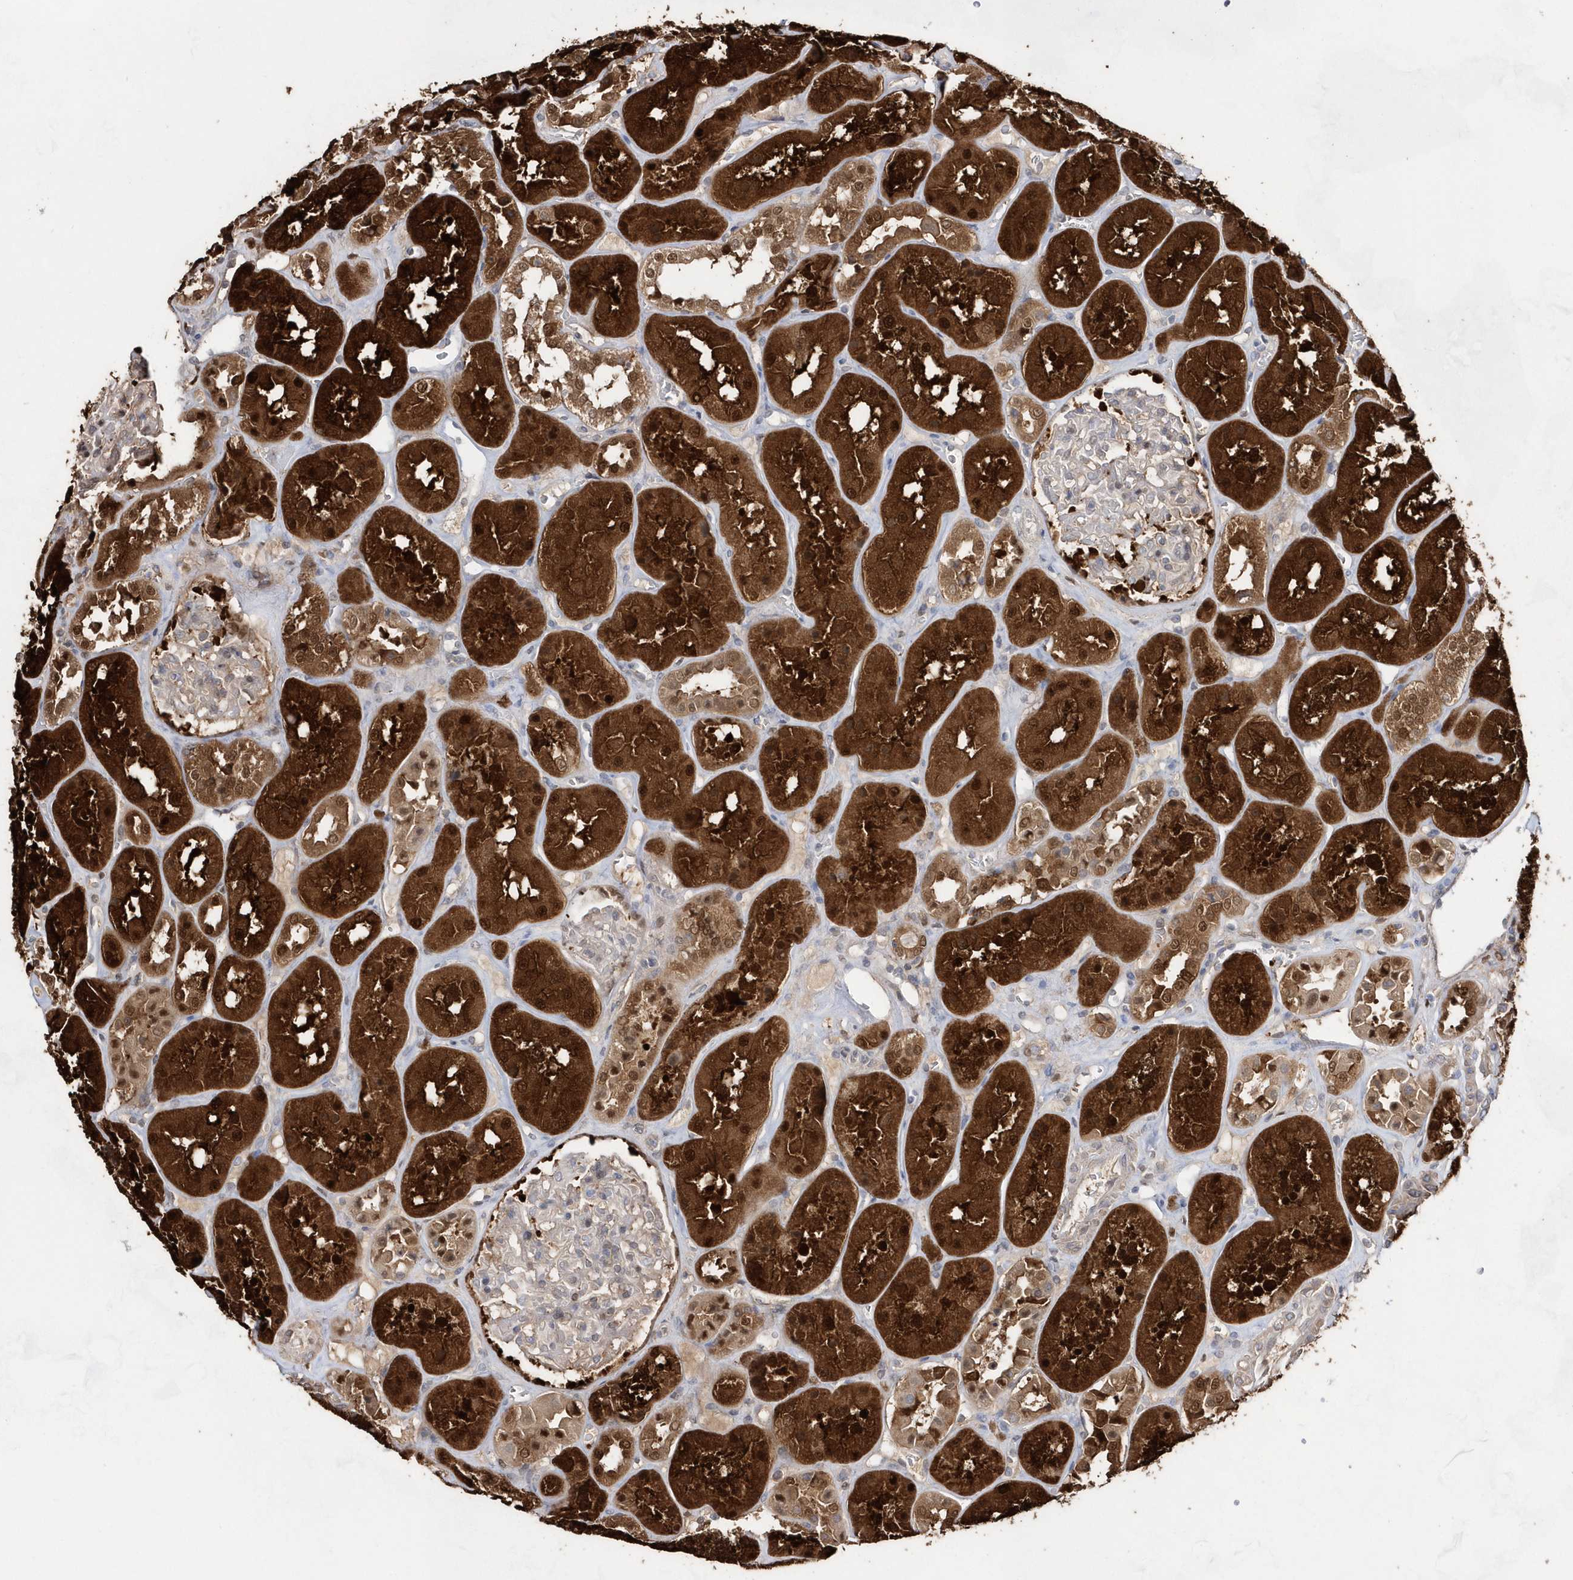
{"staining": {"intensity": "moderate", "quantity": "<25%", "location": "cytoplasmic/membranous,nuclear"}, "tissue": "kidney", "cell_type": "Cells in glomeruli", "image_type": "normal", "snomed": [{"axis": "morphology", "description": "Normal tissue, NOS"}, {"axis": "topography", "description": "Kidney"}], "caption": "A low amount of moderate cytoplasmic/membranous,nuclear staining is present in about <25% of cells in glomeruli in unremarkable kidney. (DAB IHC, brown staining for protein, blue staining for nuclei).", "gene": "BDH2", "patient": {"sex": "male", "age": 70}}